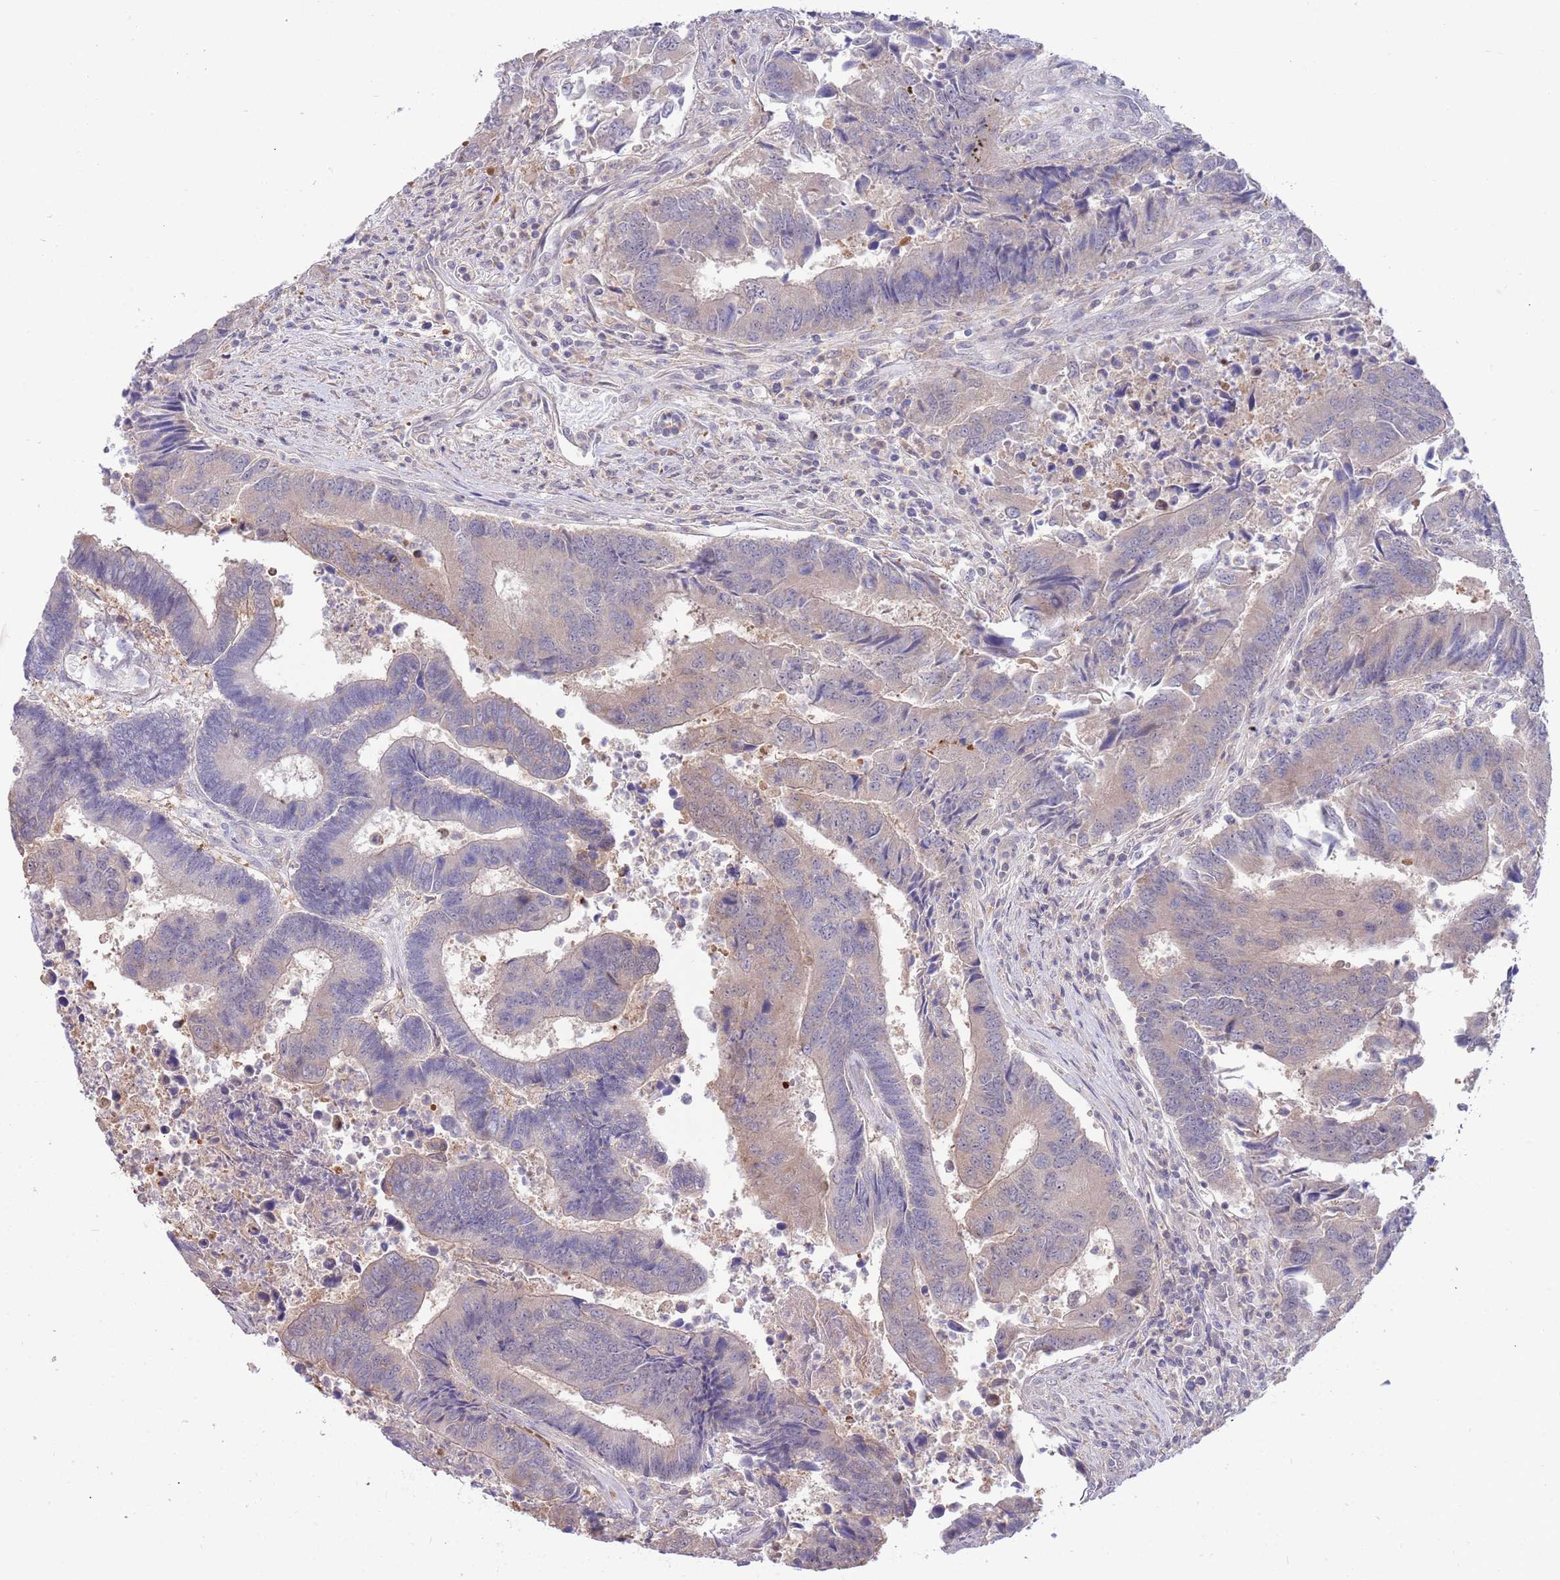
{"staining": {"intensity": "weak", "quantity": "25%-75%", "location": "cytoplasmic/membranous"}, "tissue": "colorectal cancer", "cell_type": "Tumor cells", "image_type": "cancer", "snomed": [{"axis": "morphology", "description": "Adenocarcinoma, NOS"}, {"axis": "topography", "description": "Colon"}], "caption": "A brown stain shows weak cytoplasmic/membranous staining of a protein in human colorectal cancer tumor cells. The staining was performed using DAB, with brown indicating positive protein expression. Nuclei are stained blue with hematoxylin.", "gene": "AP5S1", "patient": {"sex": "female", "age": 67}}